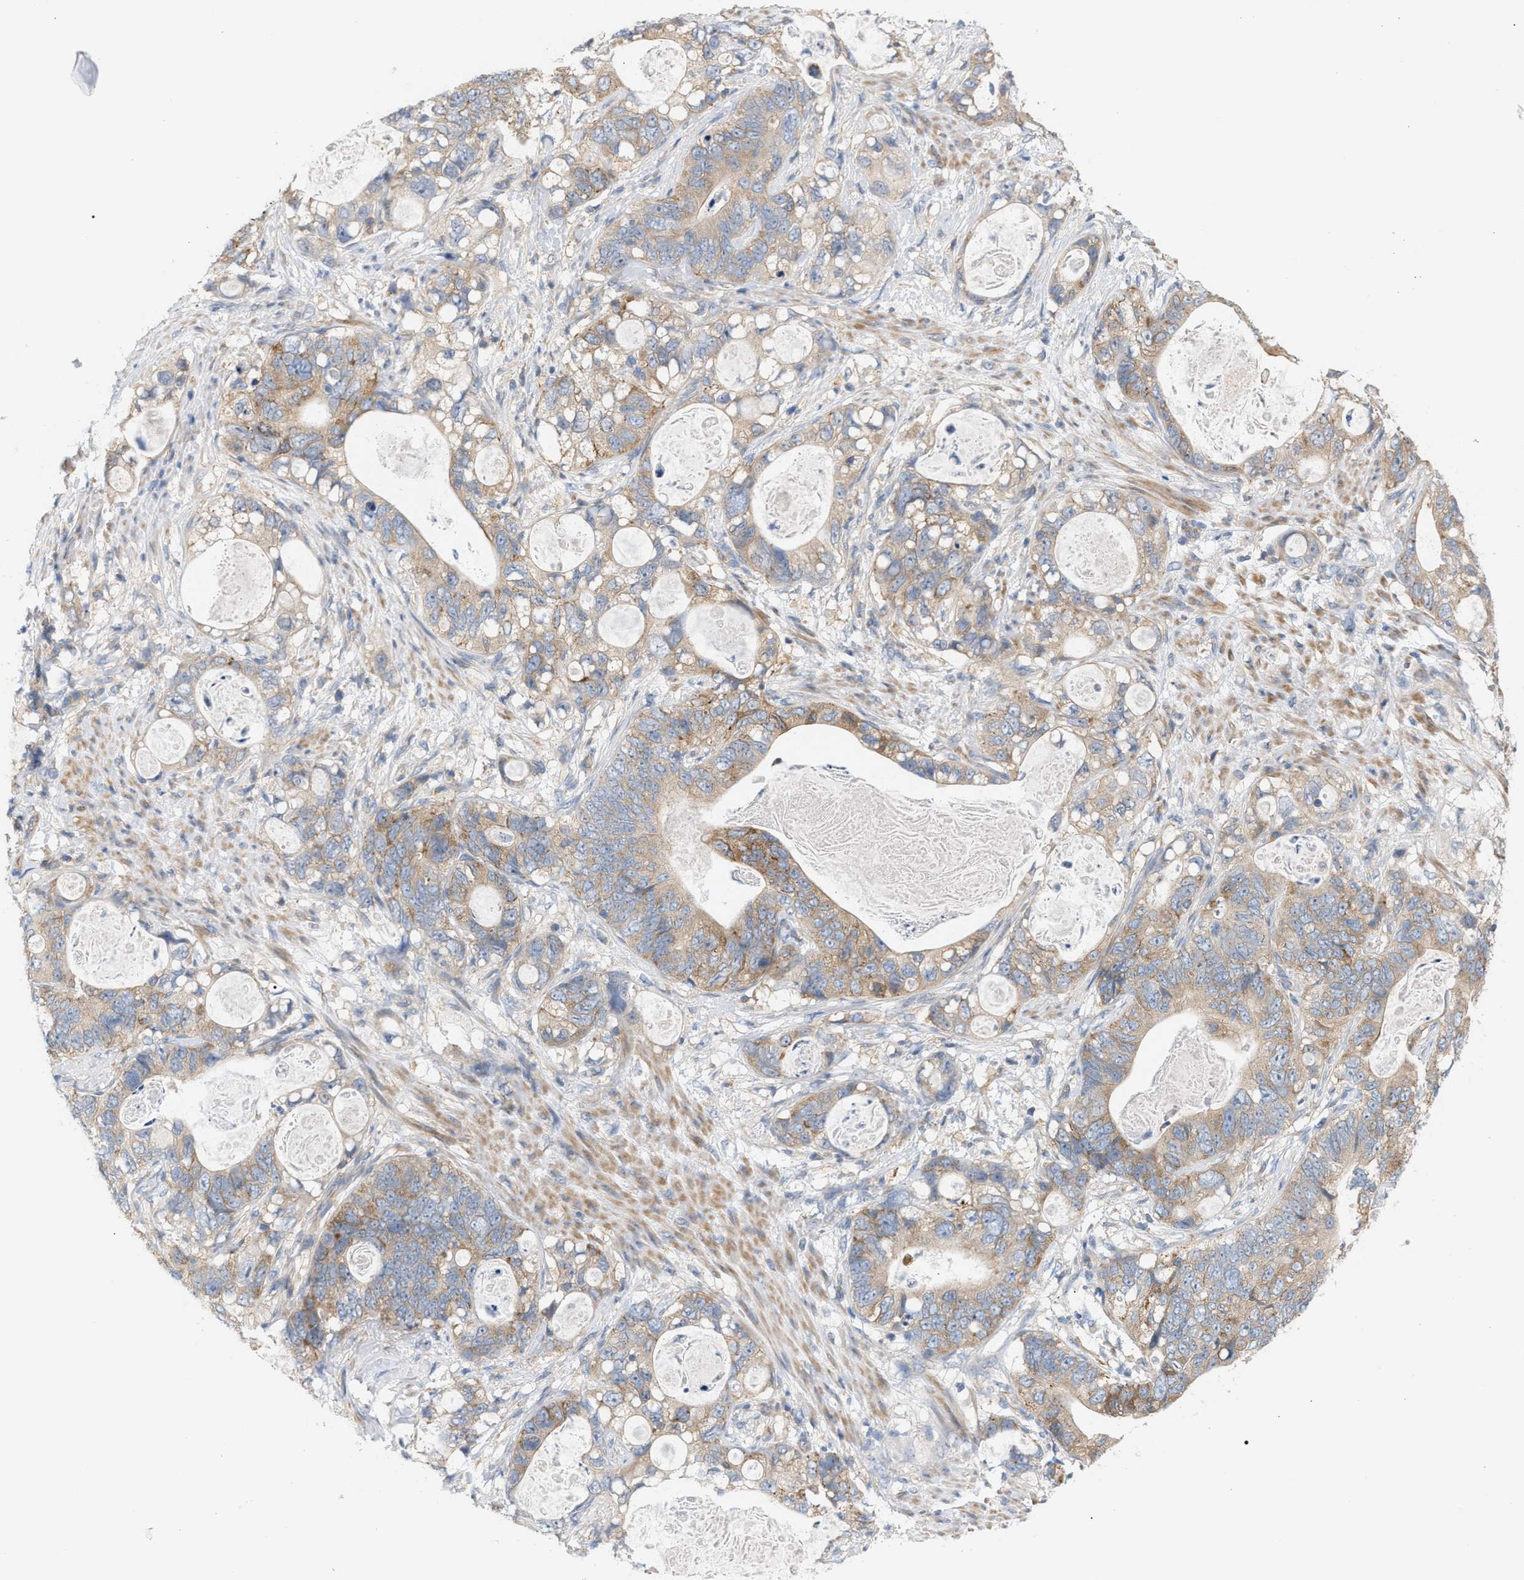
{"staining": {"intensity": "moderate", "quantity": ">75%", "location": "cytoplasmic/membranous"}, "tissue": "stomach cancer", "cell_type": "Tumor cells", "image_type": "cancer", "snomed": [{"axis": "morphology", "description": "Normal tissue, NOS"}, {"axis": "morphology", "description": "Adenocarcinoma, NOS"}, {"axis": "topography", "description": "Stomach"}], "caption": "Immunohistochemical staining of stomach cancer (adenocarcinoma) reveals moderate cytoplasmic/membranous protein expression in about >75% of tumor cells.", "gene": "LRCH1", "patient": {"sex": "female", "age": 89}}